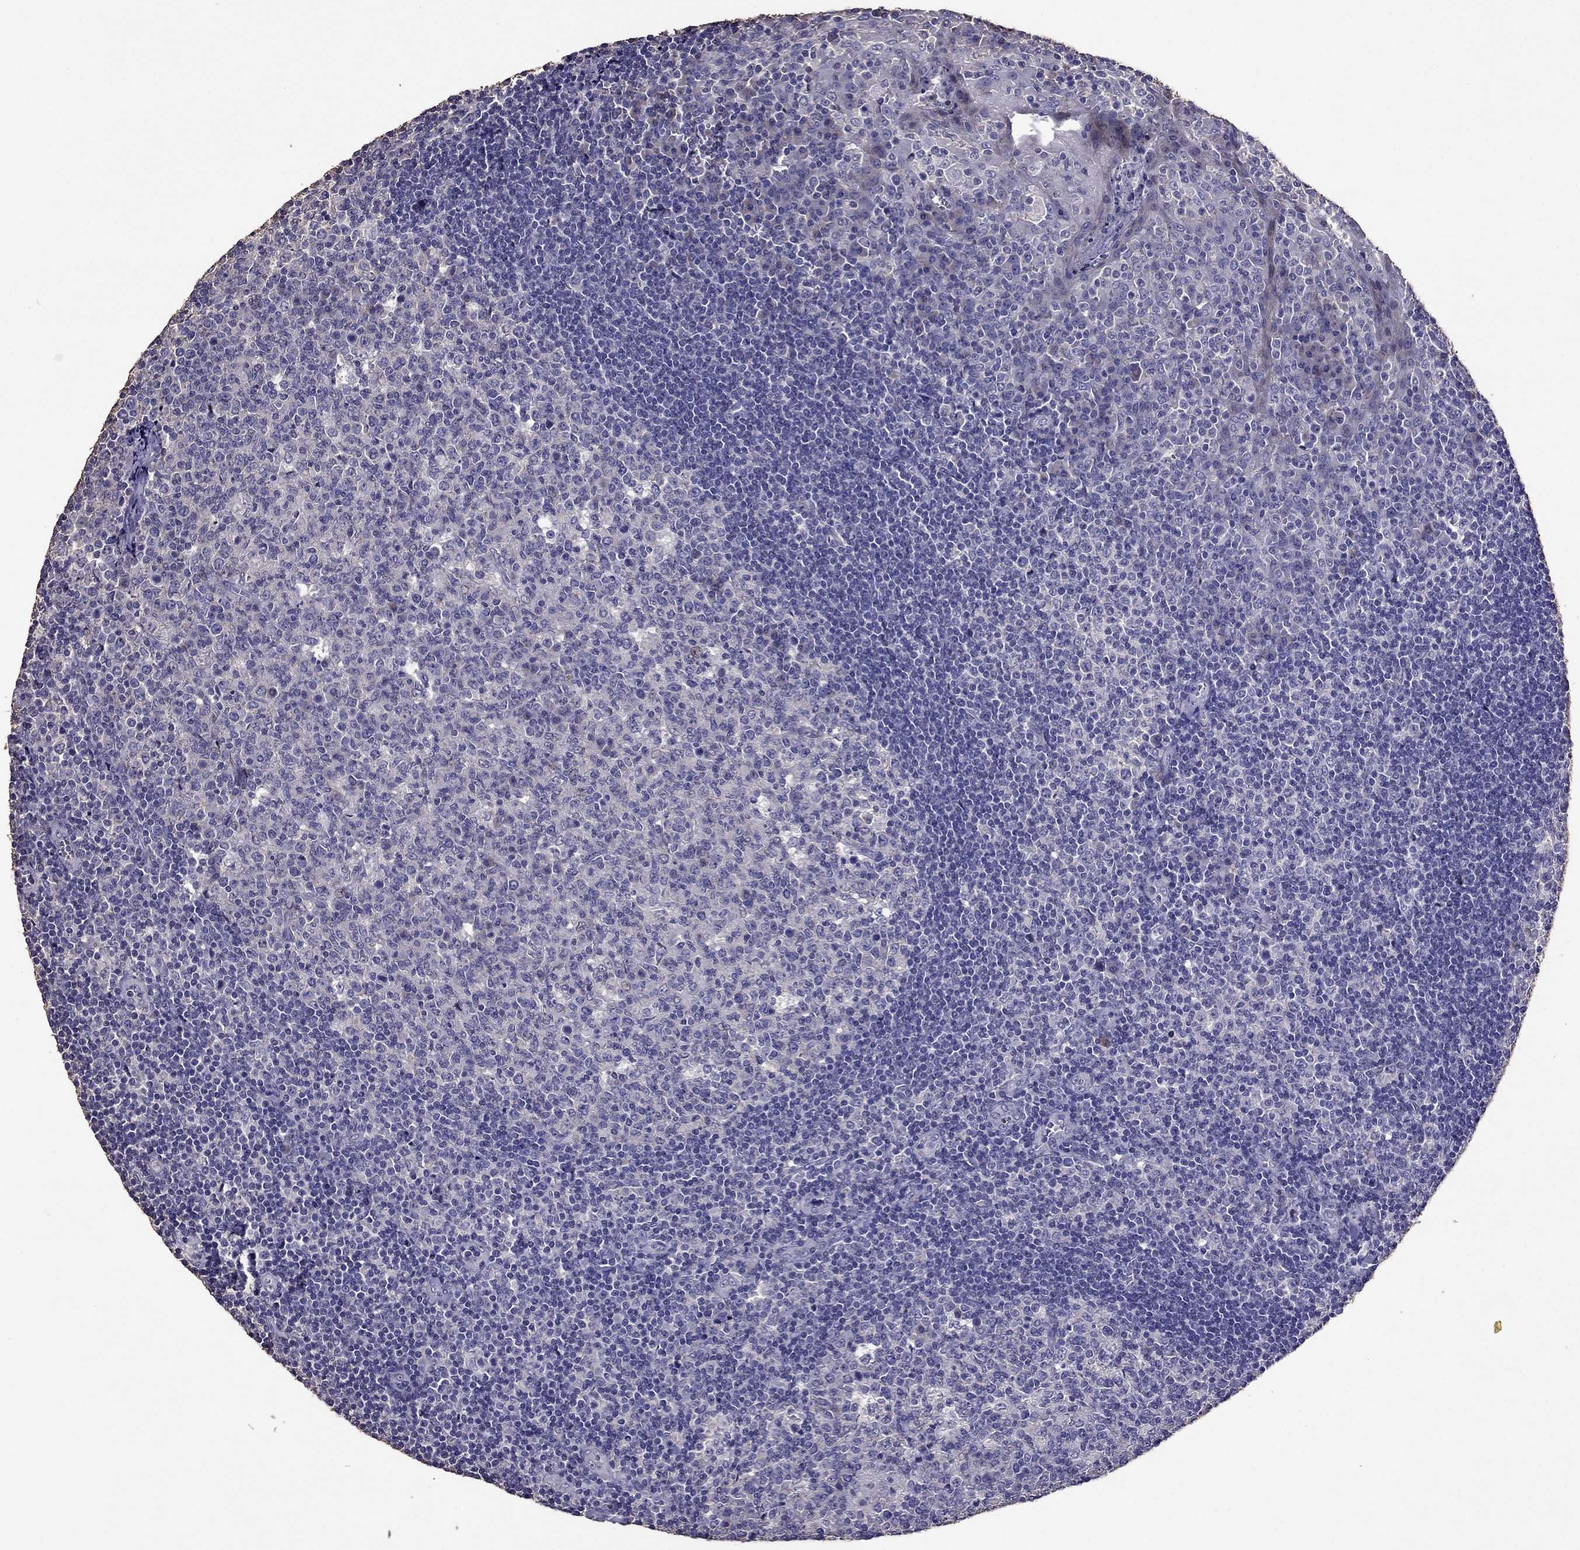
{"staining": {"intensity": "negative", "quantity": "none", "location": "none"}, "tissue": "tonsil", "cell_type": "Germinal center cells", "image_type": "normal", "snomed": [{"axis": "morphology", "description": "Normal tissue, NOS"}, {"axis": "topography", "description": "Tonsil"}], "caption": "High magnification brightfield microscopy of unremarkable tonsil stained with DAB (3,3'-diaminobenzidine) (brown) and counterstained with hematoxylin (blue): germinal center cells show no significant staining. (DAB (3,3'-diaminobenzidine) immunohistochemistry, high magnification).", "gene": "NKX3", "patient": {"sex": "female", "age": 13}}